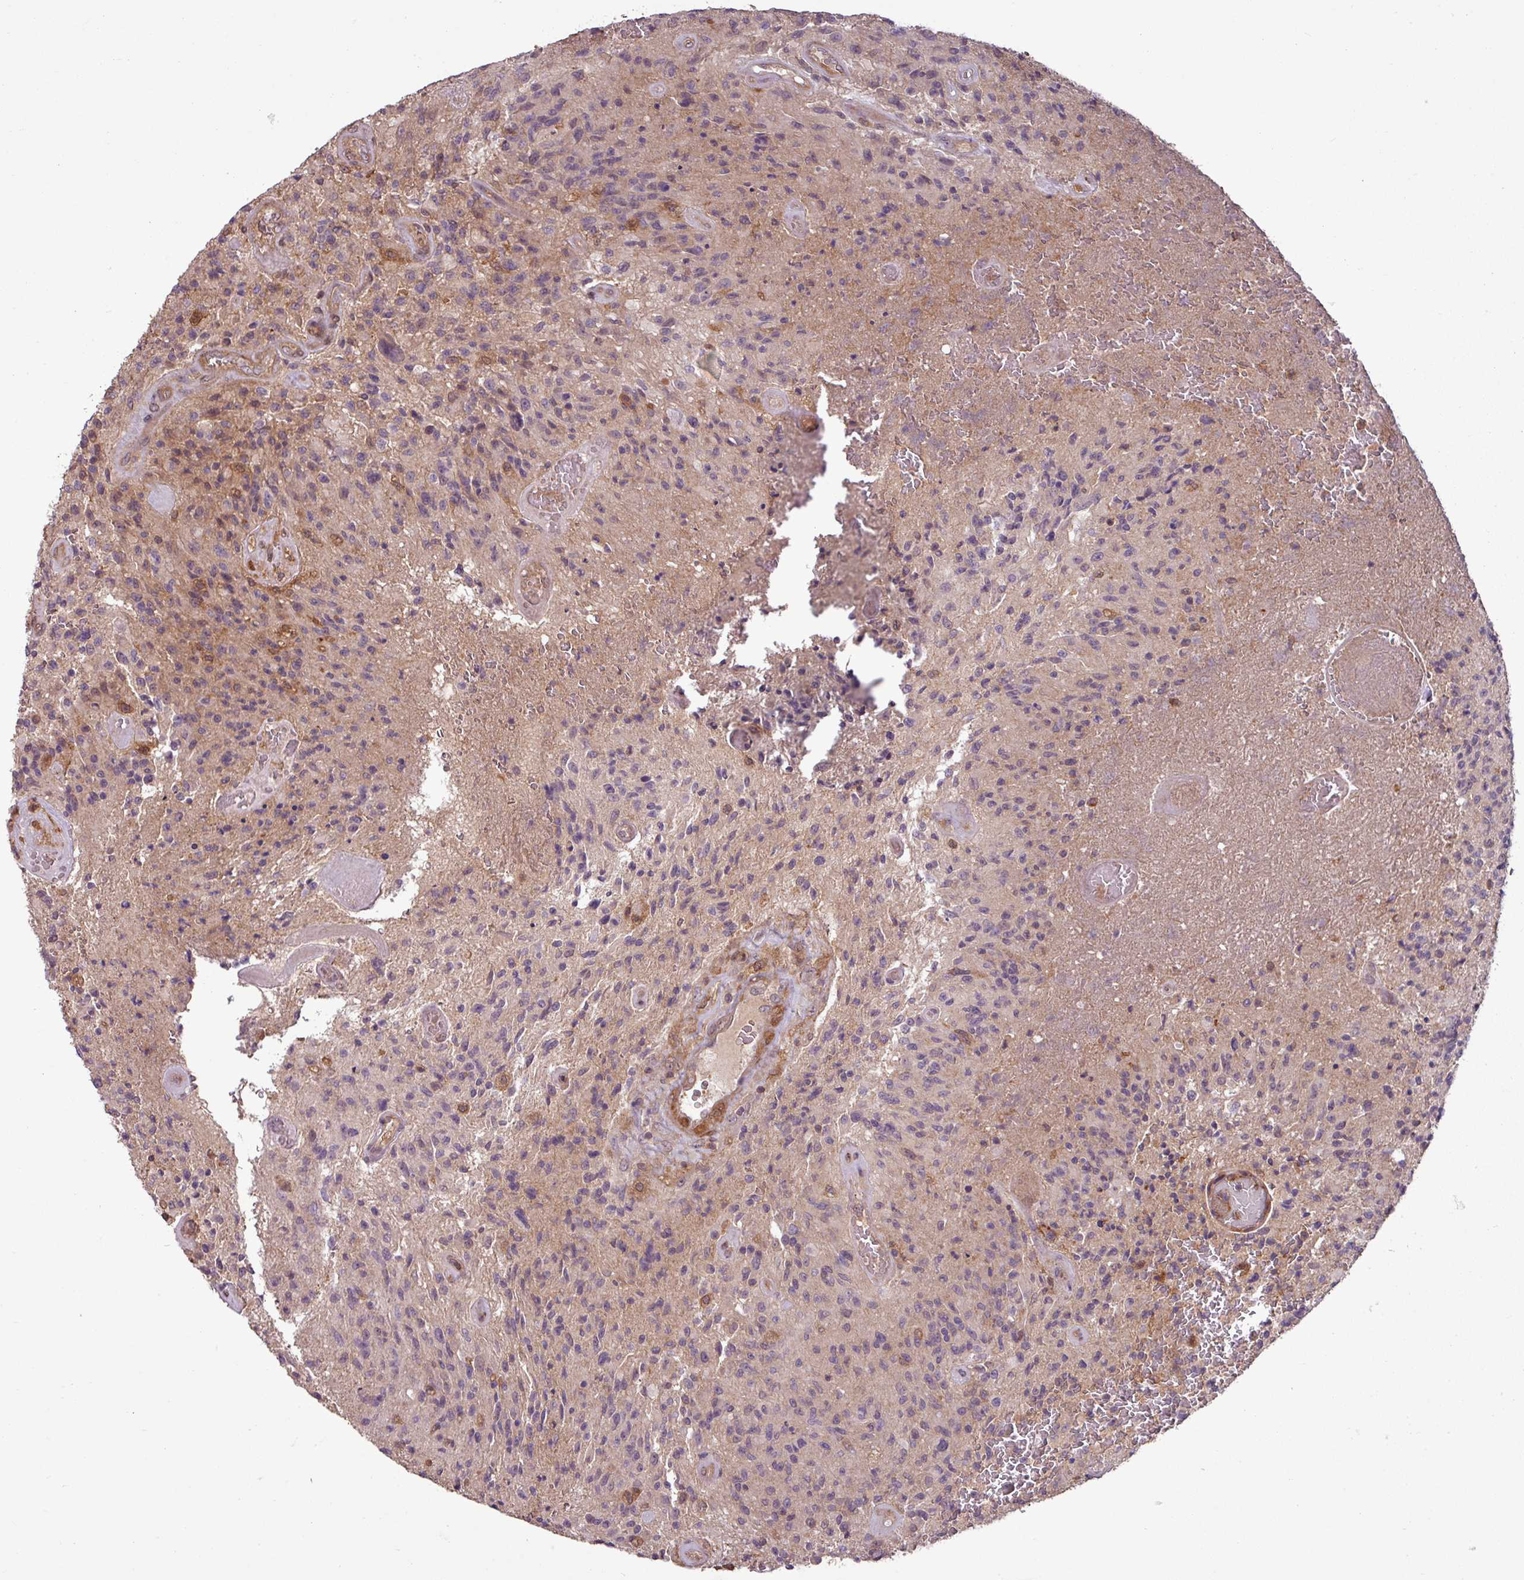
{"staining": {"intensity": "weak", "quantity": "25%-75%", "location": "cytoplasmic/membranous"}, "tissue": "glioma", "cell_type": "Tumor cells", "image_type": "cancer", "snomed": [{"axis": "morphology", "description": "Normal tissue, NOS"}, {"axis": "morphology", "description": "Glioma, malignant, High grade"}, {"axis": "topography", "description": "Cerebral cortex"}], "caption": "High-magnification brightfield microscopy of malignant glioma (high-grade) stained with DAB (3,3'-diaminobenzidine) (brown) and counterstained with hematoxylin (blue). tumor cells exhibit weak cytoplasmic/membranous positivity is identified in approximately25%-75% of cells.", "gene": "SH3BGRL", "patient": {"sex": "male", "age": 56}}